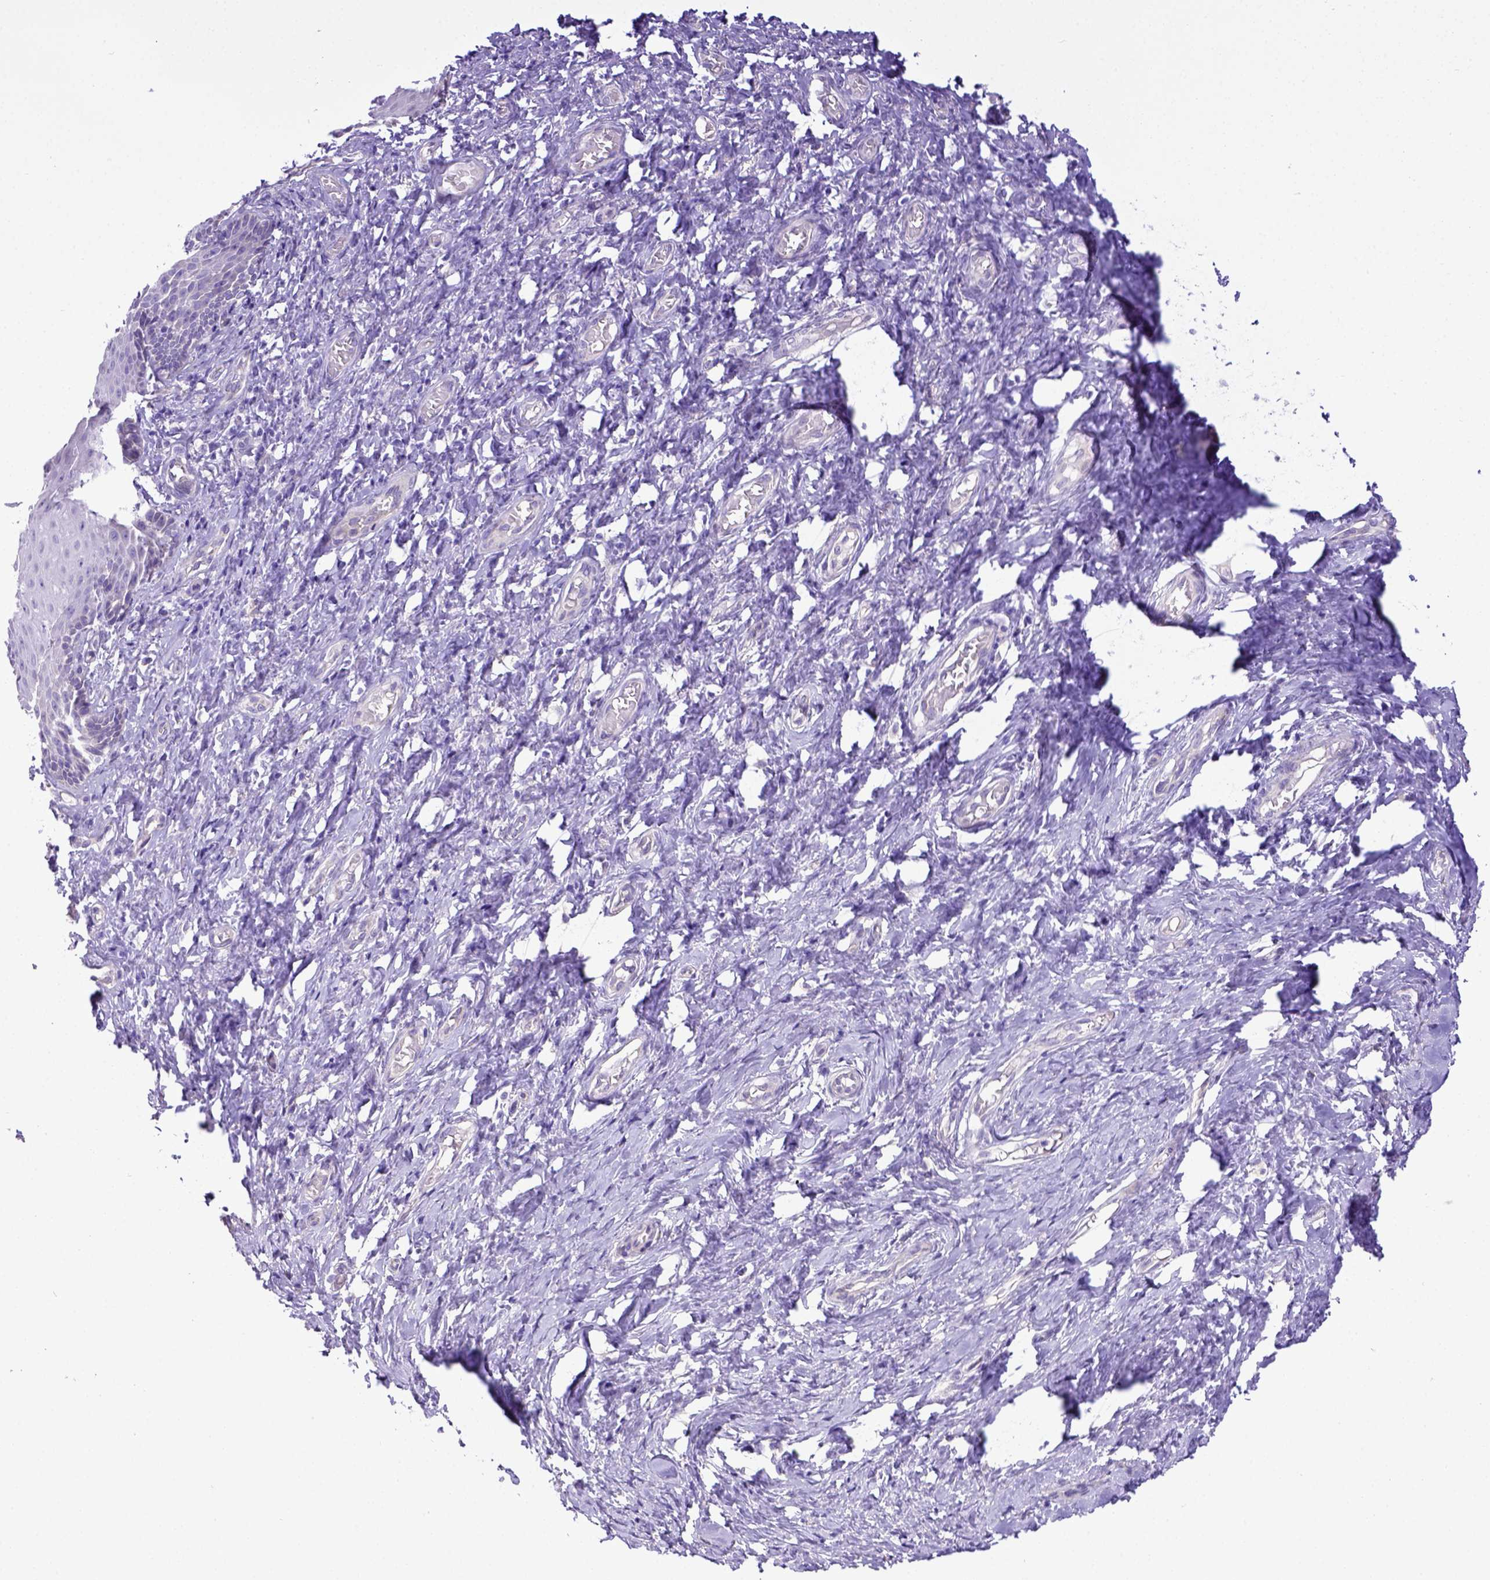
{"staining": {"intensity": "negative", "quantity": "none", "location": "none"}, "tissue": "vagina", "cell_type": "Squamous epithelial cells", "image_type": "normal", "snomed": [{"axis": "morphology", "description": "Normal tissue, NOS"}, {"axis": "topography", "description": "Vagina"}], "caption": "This is an immunohistochemistry image of benign human vagina. There is no expression in squamous epithelial cells.", "gene": "CD40", "patient": {"sex": "female", "age": 83}}